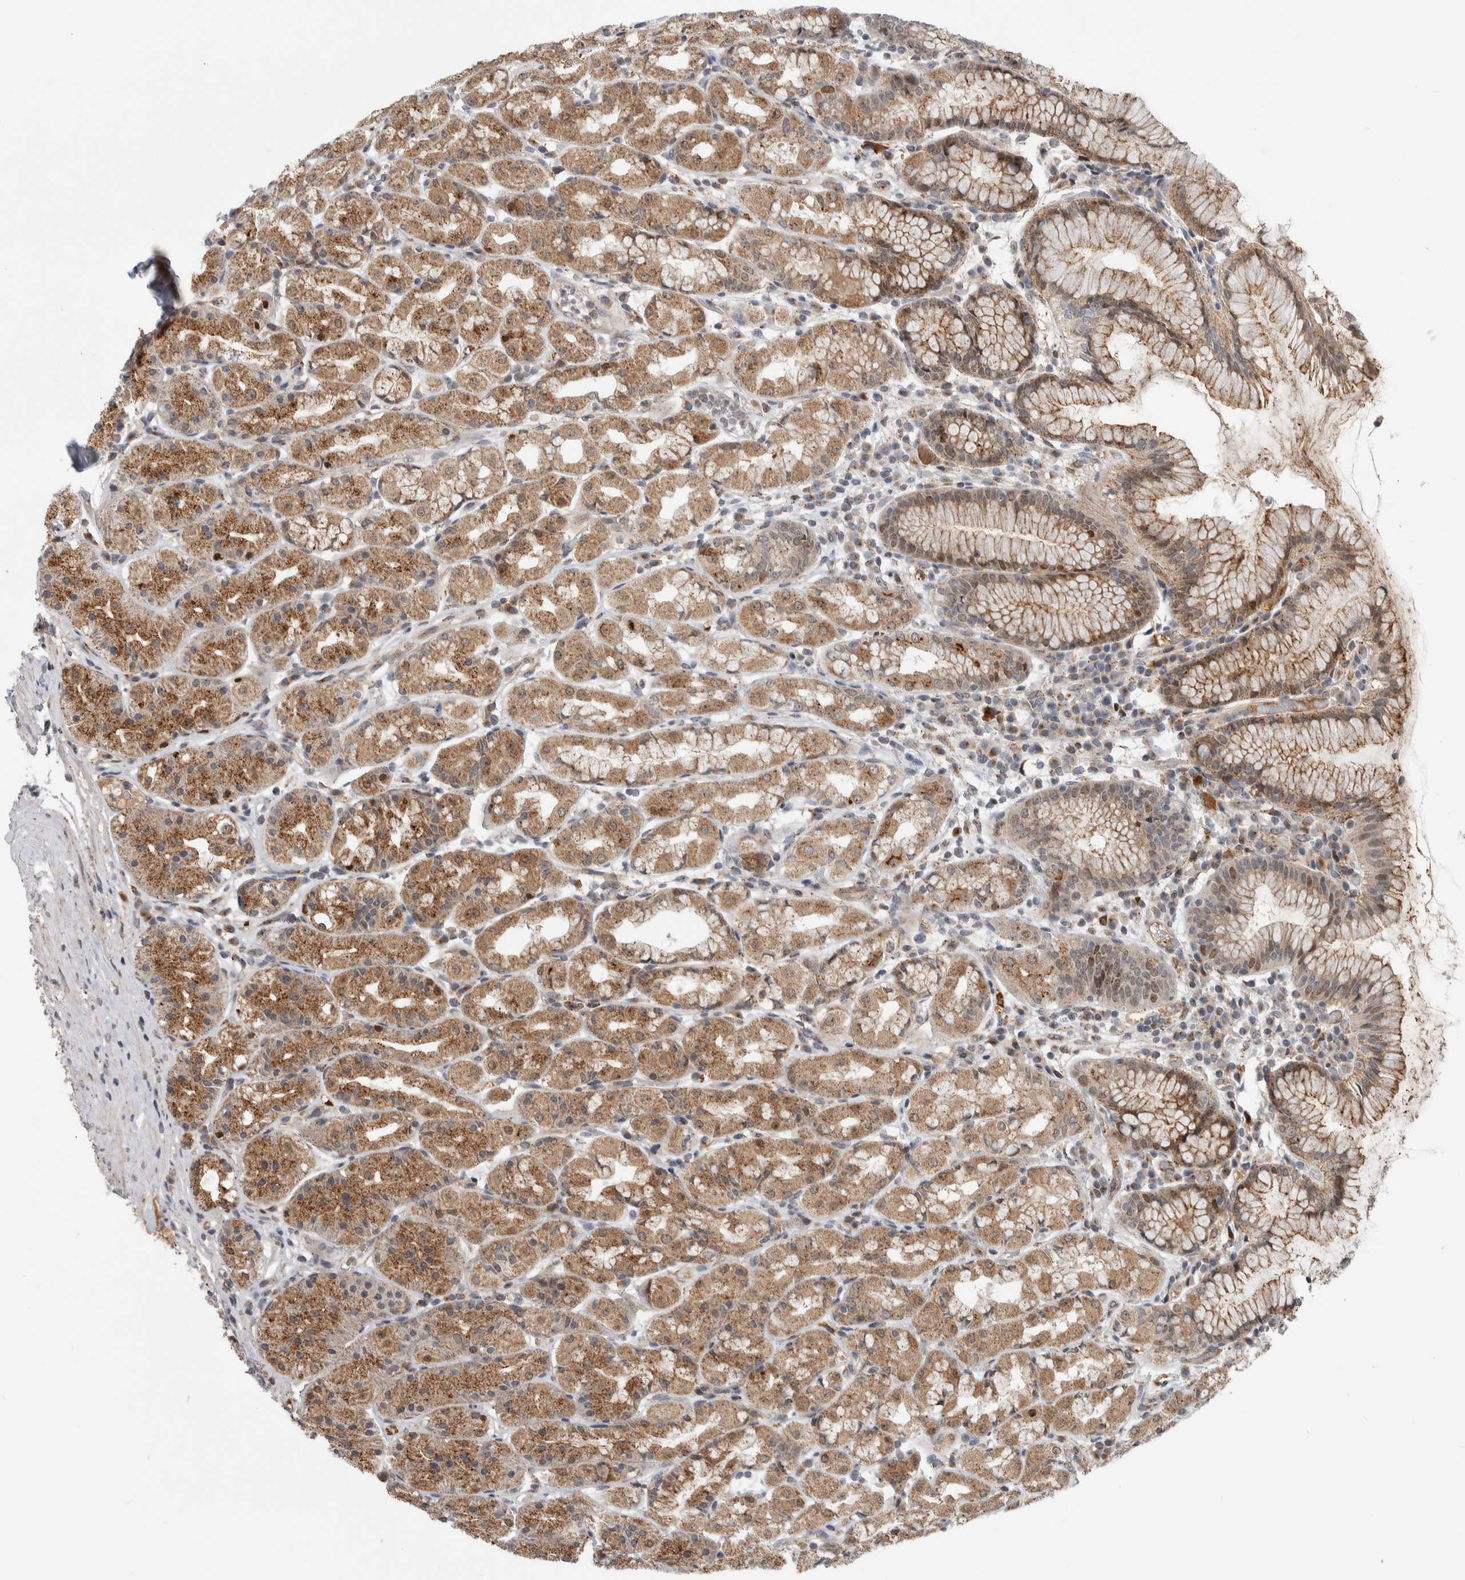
{"staining": {"intensity": "moderate", "quantity": ">75%", "location": "cytoplasmic/membranous"}, "tissue": "stomach", "cell_type": "Glandular cells", "image_type": "normal", "snomed": [{"axis": "morphology", "description": "Normal tissue, NOS"}, {"axis": "topography", "description": "Stomach, lower"}], "caption": "A brown stain shows moderate cytoplasmic/membranous expression of a protein in glandular cells of unremarkable human stomach.", "gene": "MSL1", "patient": {"sex": "female", "age": 56}}